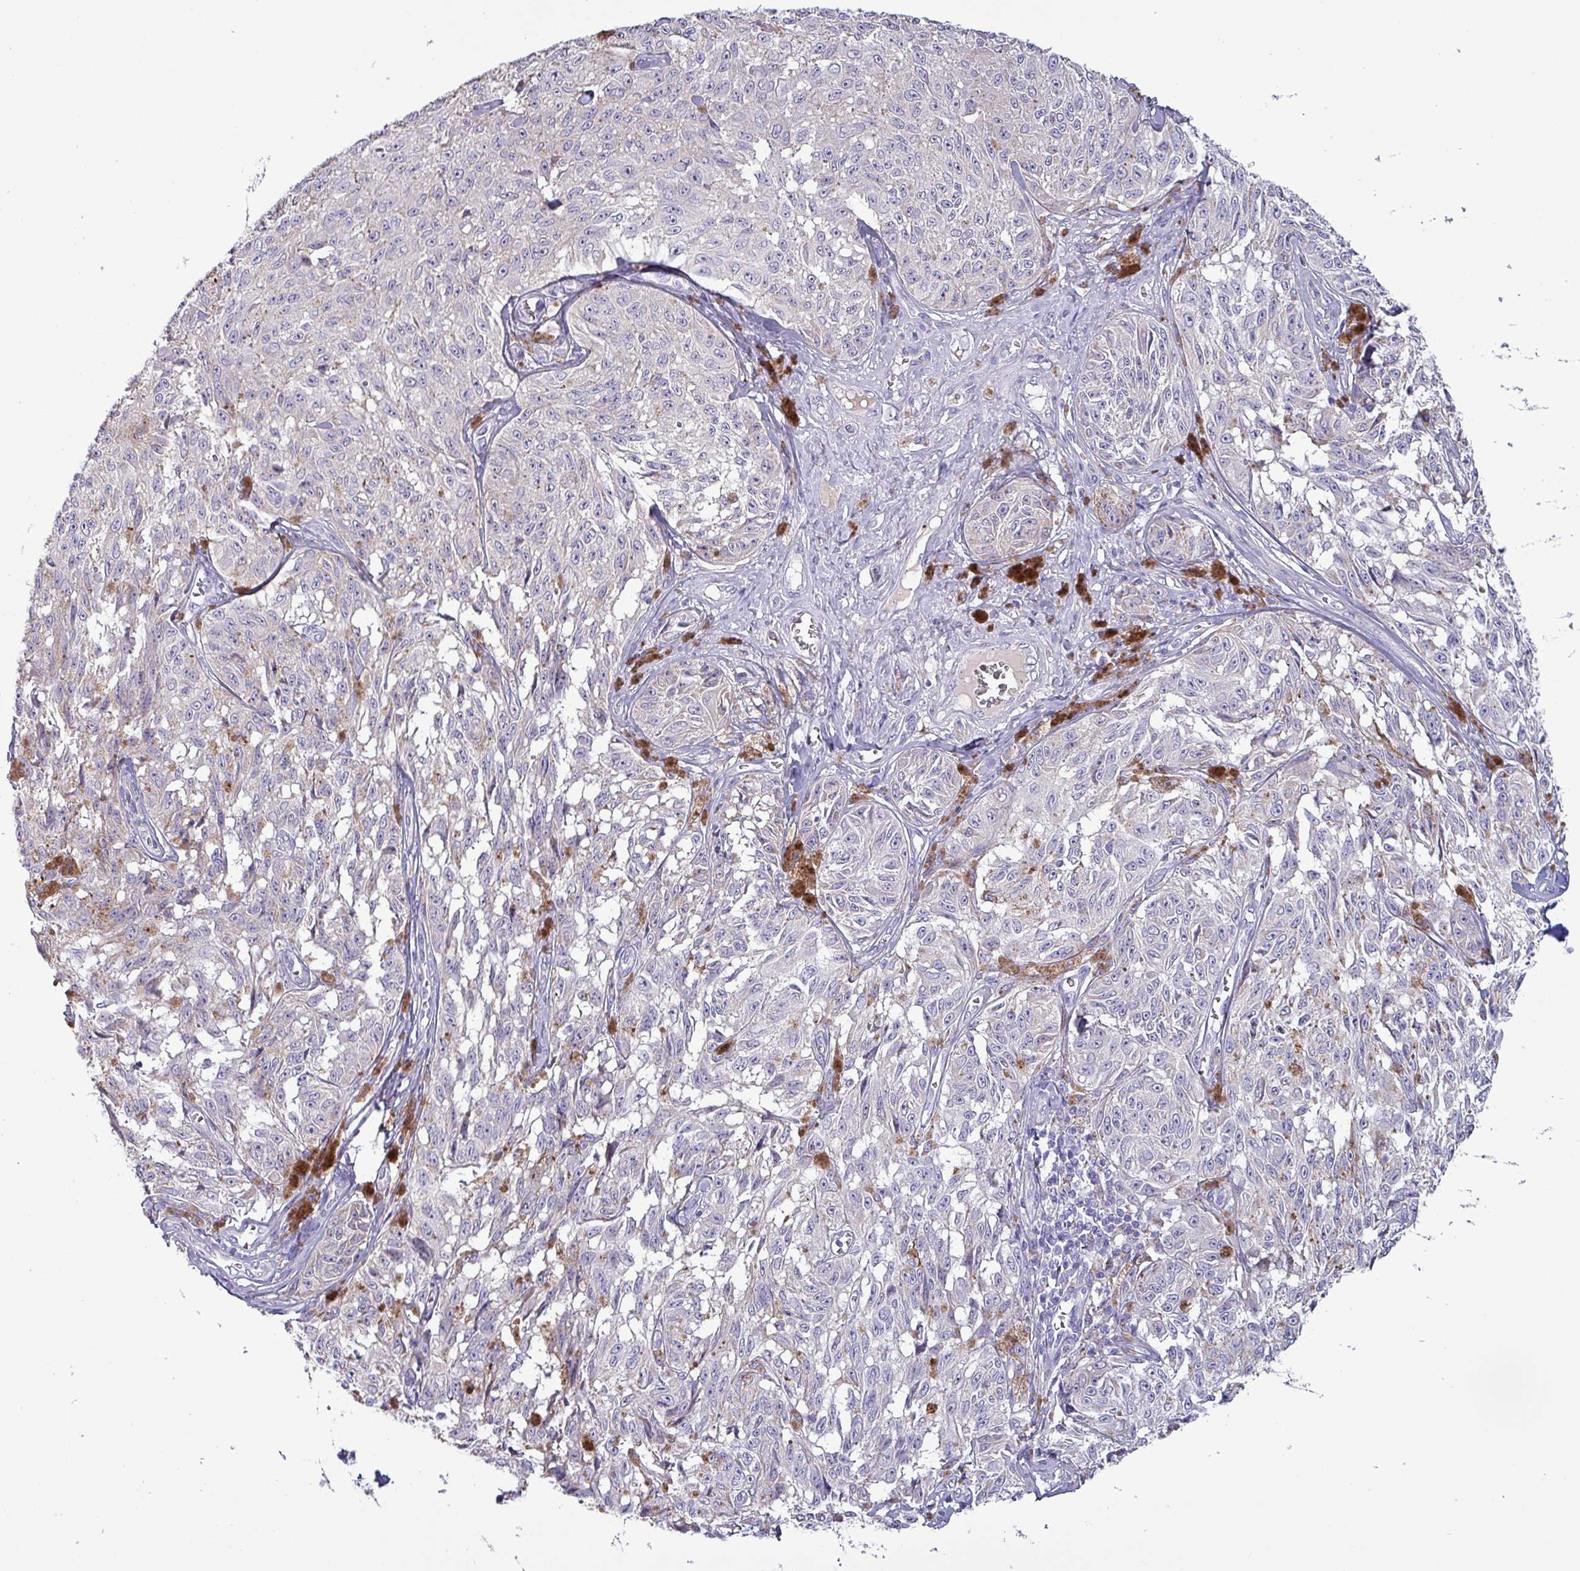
{"staining": {"intensity": "negative", "quantity": "none", "location": "none"}, "tissue": "melanoma", "cell_type": "Tumor cells", "image_type": "cancer", "snomed": [{"axis": "morphology", "description": "Malignant melanoma, NOS"}, {"axis": "topography", "description": "Skin"}], "caption": "Immunohistochemistry (IHC) of melanoma demonstrates no expression in tumor cells. Brightfield microscopy of immunohistochemistry (IHC) stained with DAB (3,3'-diaminobenzidine) (brown) and hematoxylin (blue), captured at high magnification.", "gene": "HSD3B7", "patient": {"sex": "male", "age": 68}}